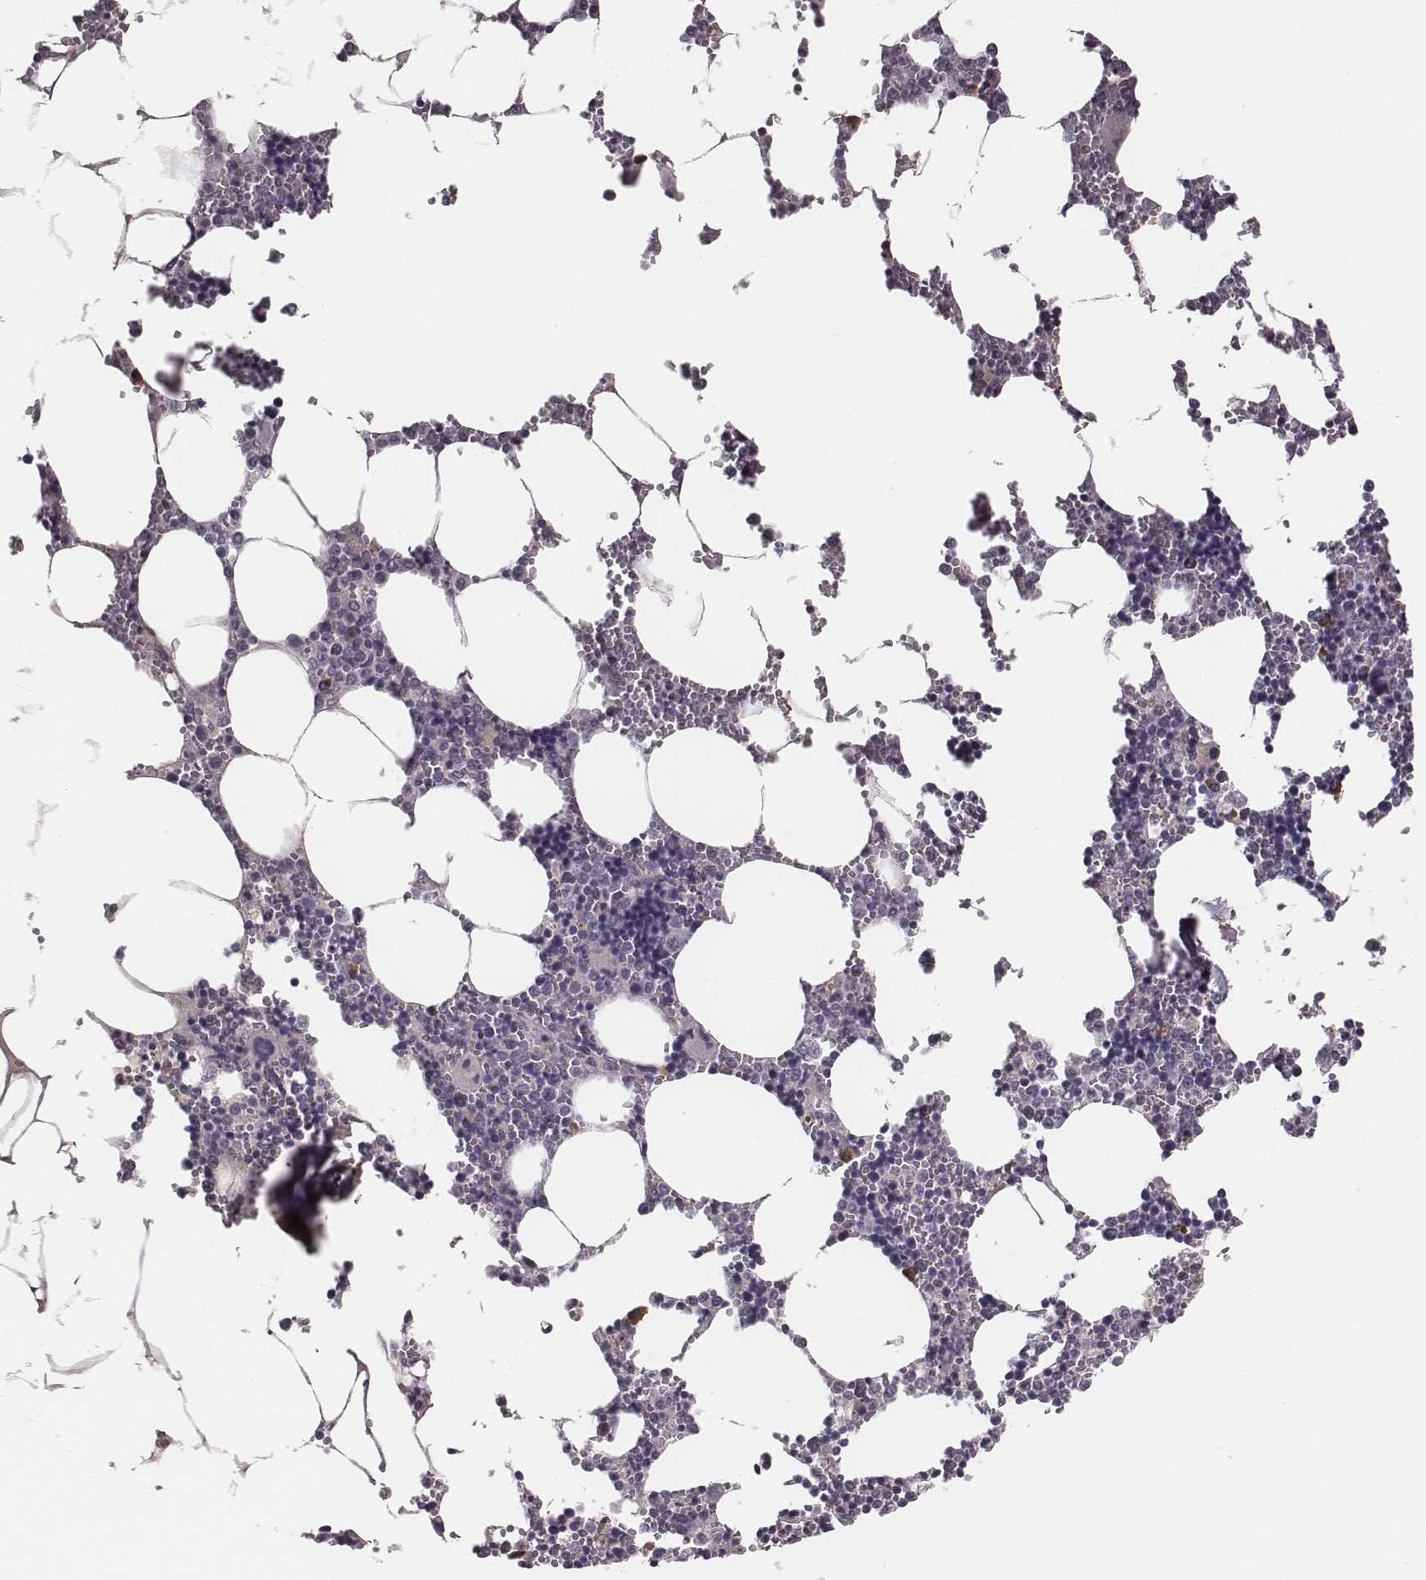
{"staining": {"intensity": "negative", "quantity": "none", "location": "none"}, "tissue": "bone marrow", "cell_type": "Hematopoietic cells", "image_type": "normal", "snomed": [{"axis": "morphology", "description": "Normal tissue, NOS"}, {"axis": "topography", "description": "Bone marrow"}], "caption": "This is a image of immunohistochemistry staining of benign bone marrow, which shows no staining in hematopoietic cells. (Immunohistochemistry, brightfield microscopy, high magnification).", "gene": "SLC22A6", "patient": {"sex": "male", "age": 54}}